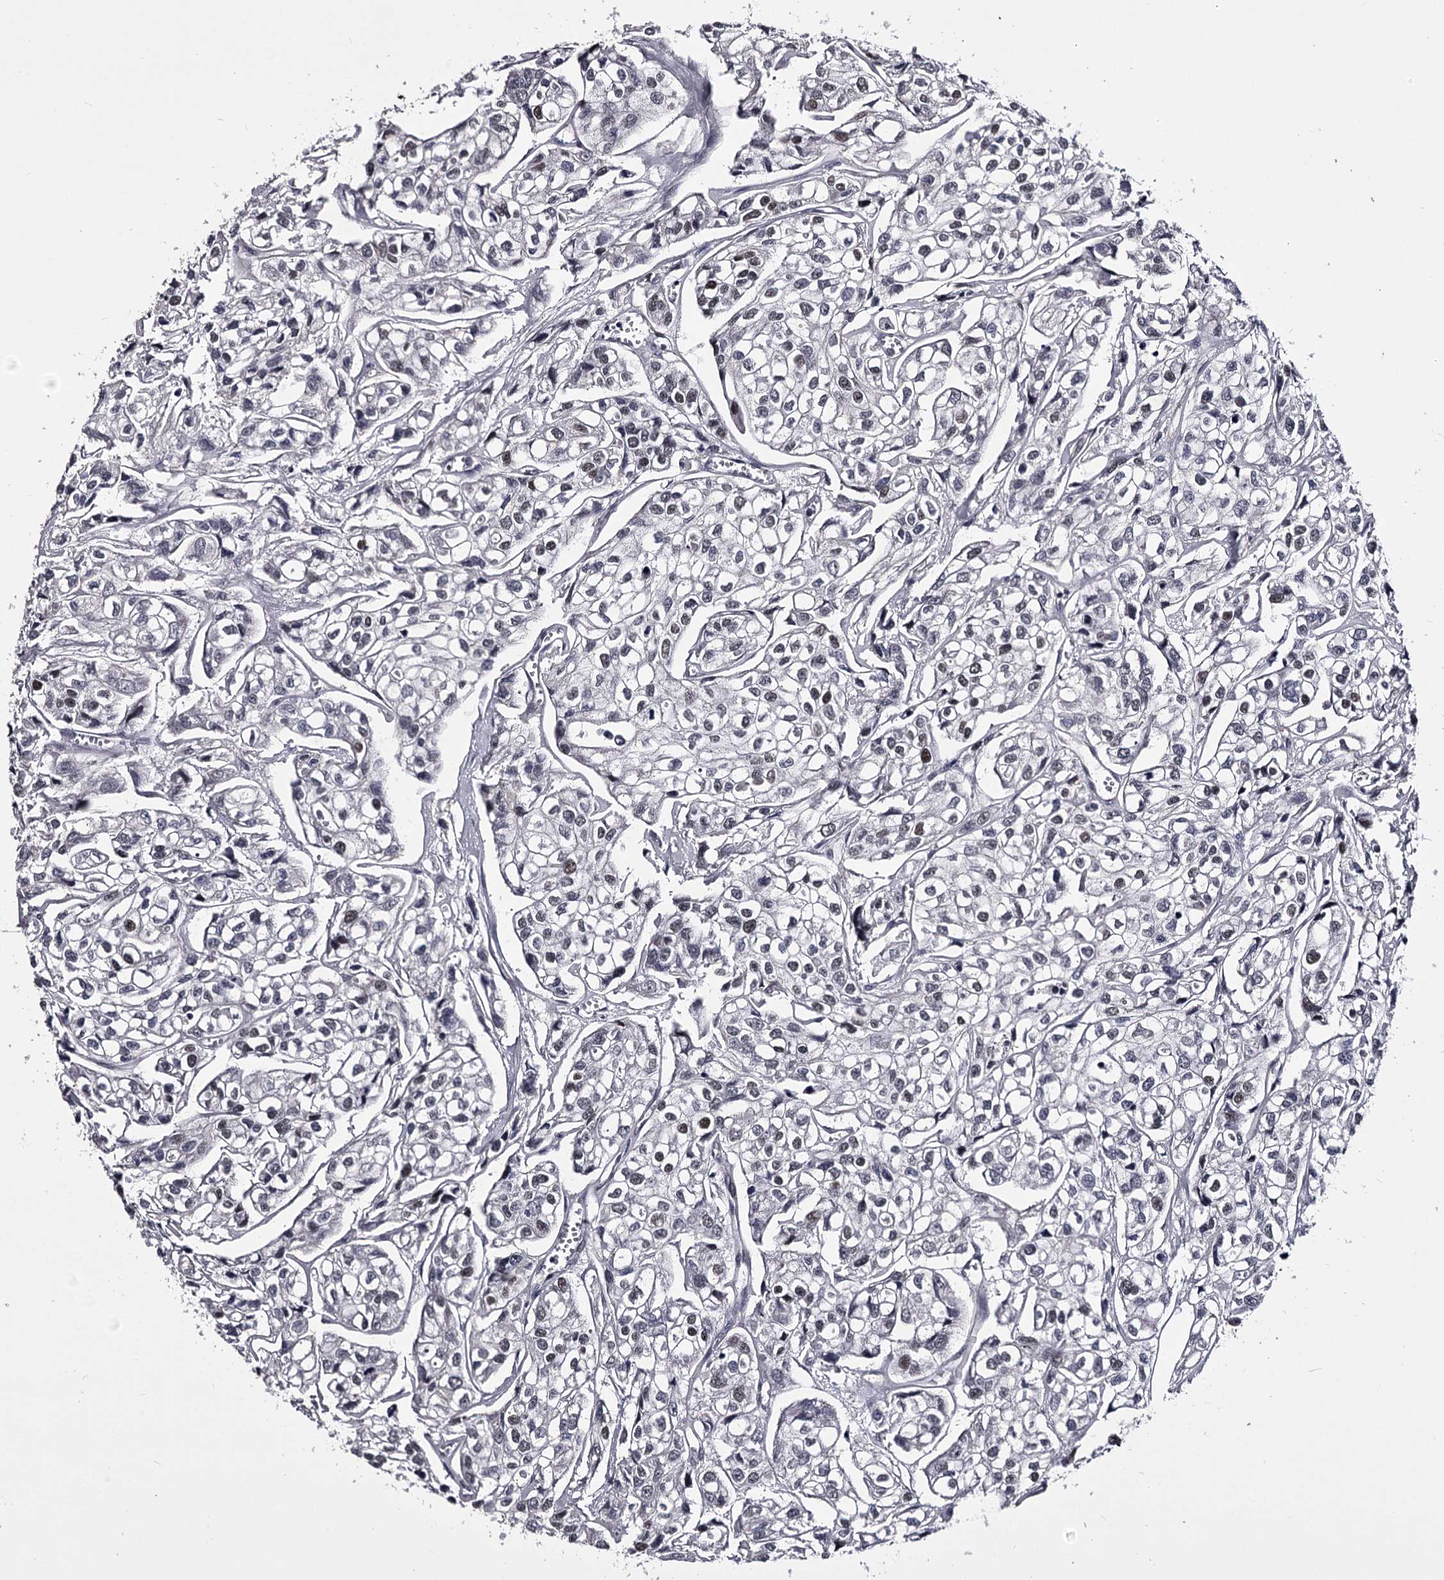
{"staining": {"intensity": "negative", "quantity": "none", "location": "none"}, "tissue": "urothelial cancer", "cell_type": "Tumor cells", "image_type": "cancer", "snomed": [{"axis": "morphology", "description": "Urothelial carcinoma, High grade"}, {"axis": "topography", "description": "Urinary bladder"}], "caption": "Urothelial cancer was stained to show a protein in brown. There is no significant staining in tumor cells.", "gene": "OVOL2", "patient": {"sex": "male", "age": 67}}